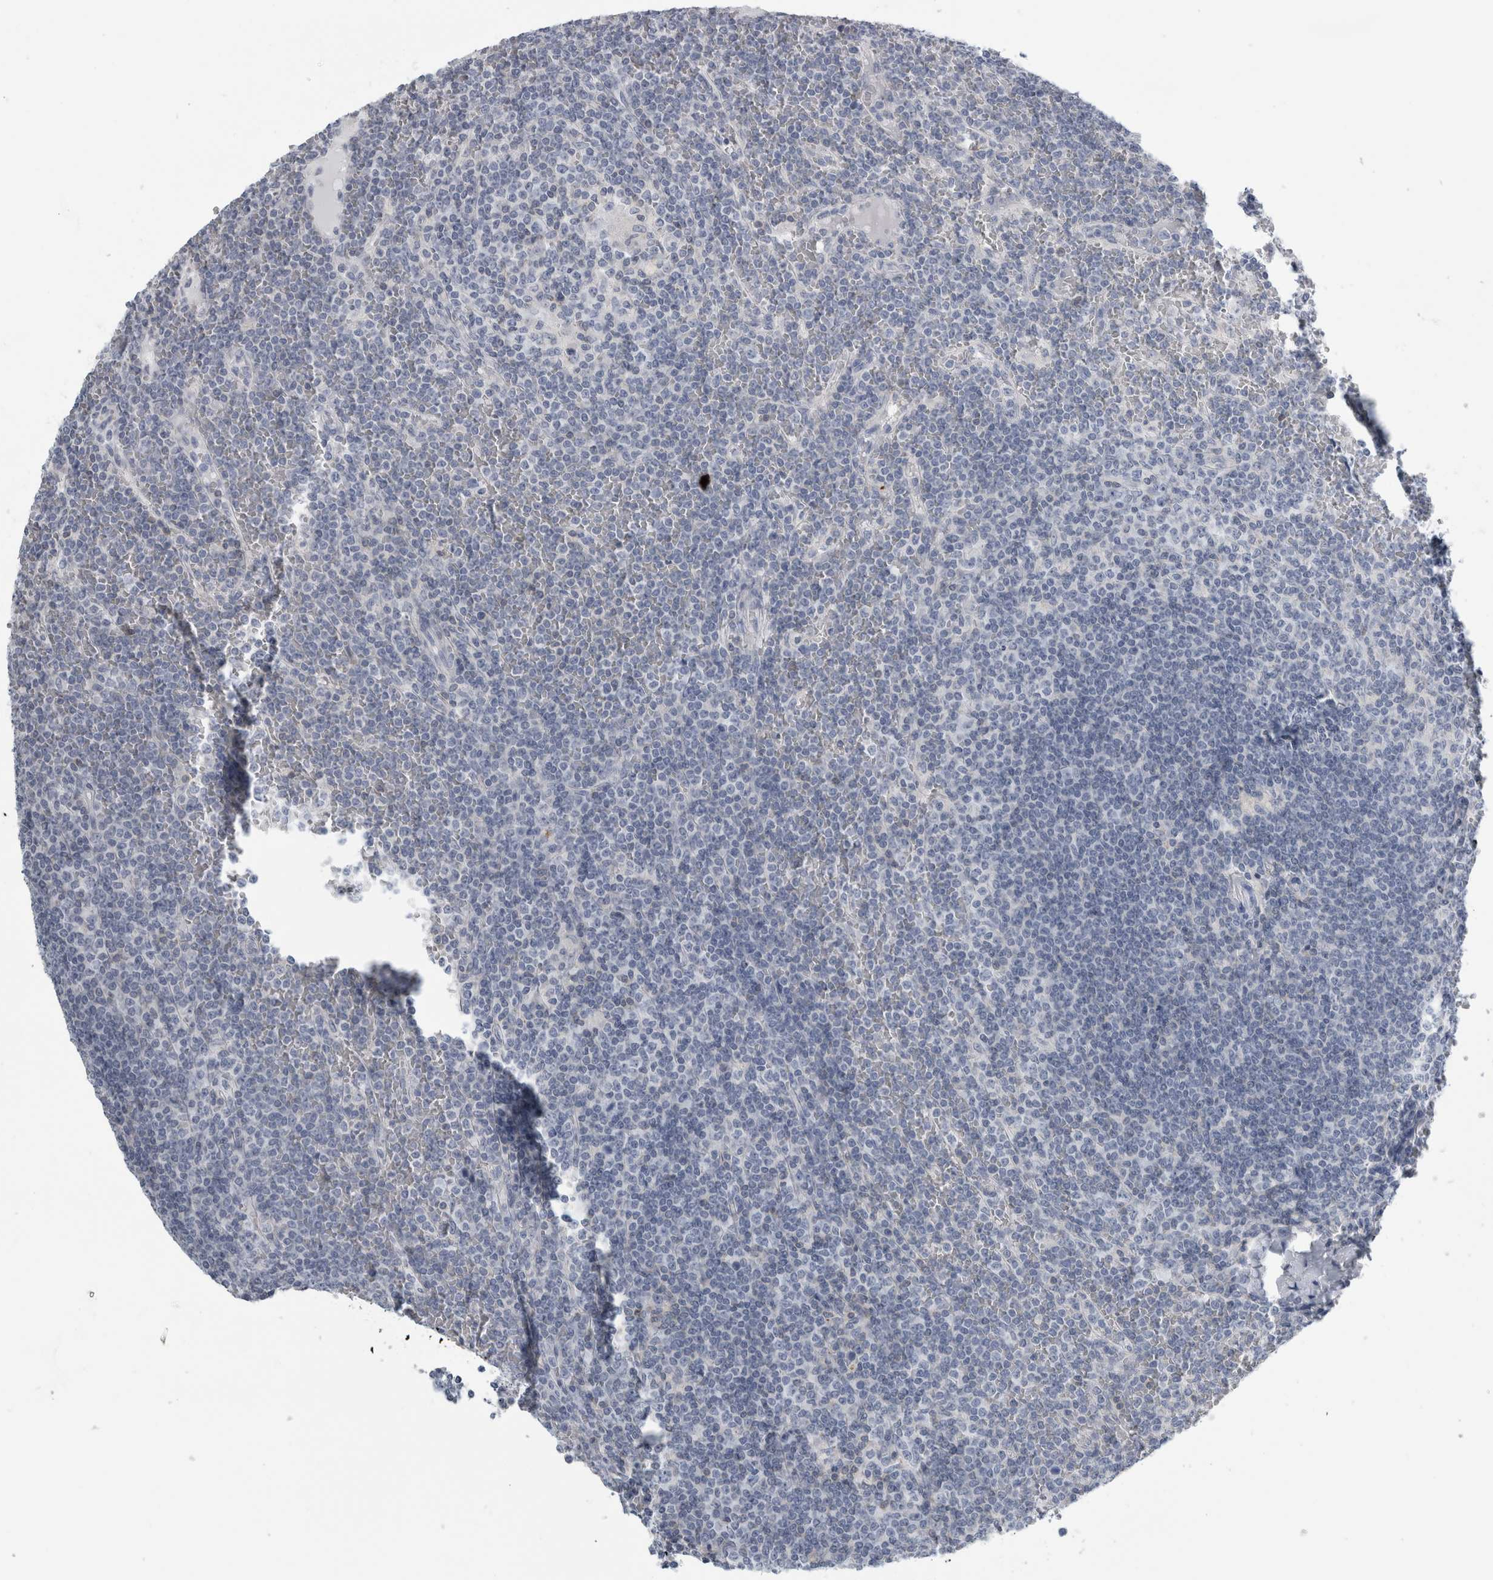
{"staining": {"intensity": "negative", "quantity": "none", "location": "none"}, "tissue": "lymphoma", "cell_type": "Tumor cells", "image_type": "cancer", "snomed": [{"axis": "morphology", "description": "Malignant lymphoma, non-Hodgkin's type, Low grade"}, {"axis": "topography", "description": "Spleen"}], "caption": "Tumor cells show no significant protein staining in lymphoma. (Immunohistochemistry, brightfield microscopy, high magnification).", "gene": "ANKFY1", "patient": {"sex": "female", "age": 19}}